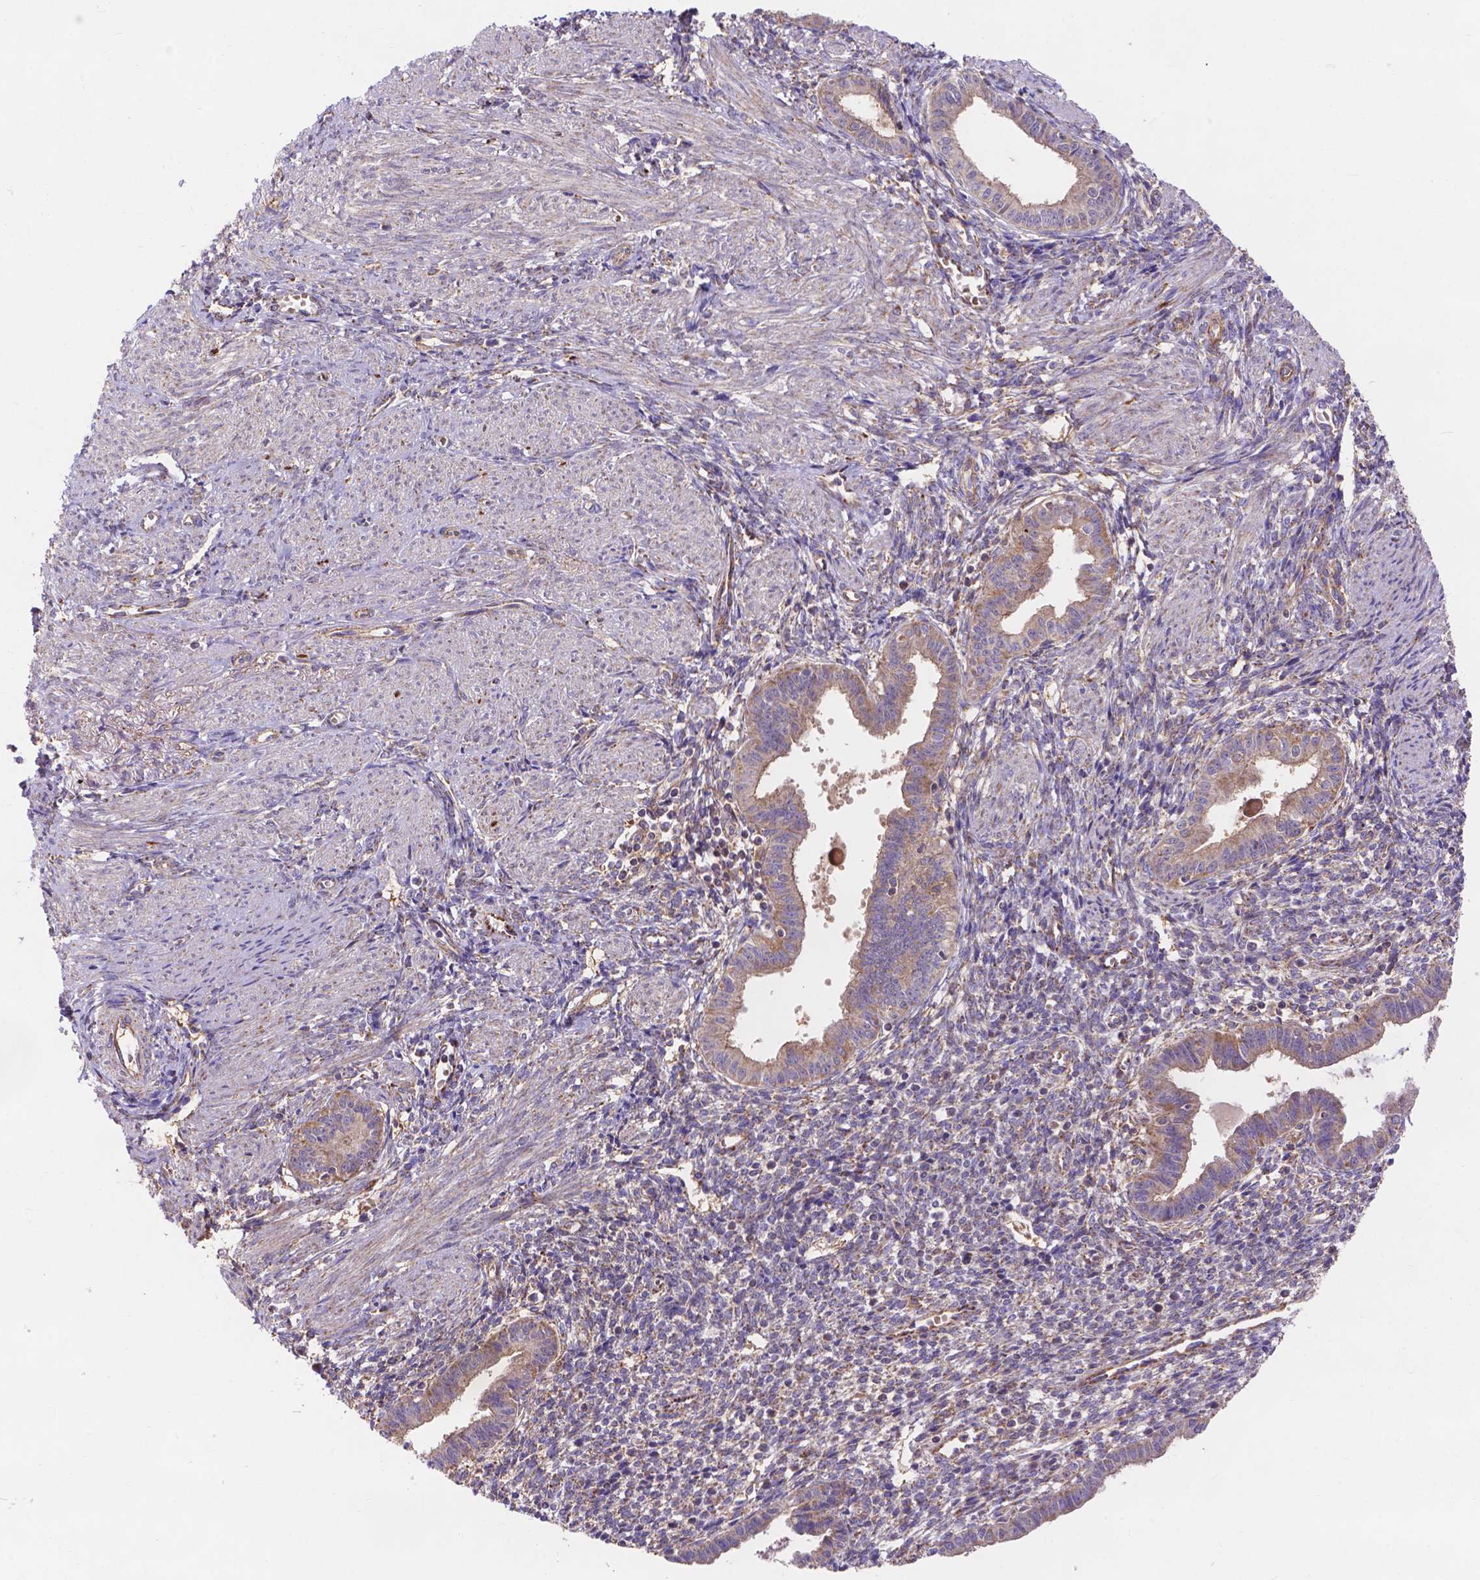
{"staining": {"intensity": "negative", "quantity": "none", "location": "none"}, "tissue": "endometrium", "cell_type": "Cells in endometrial stroma", "image_type": "normal", "snomed": [{"axis": "morphology", "description": "Normal tissue, NOS"}, {"axis": "topography", "description": "Endometrium"}], "caption": "Endometrium stained for a protein using IHC displays no staining cells in endometrial stroma.", "gene": "AK3", "patient": {"sex": "female", "age": 37}}